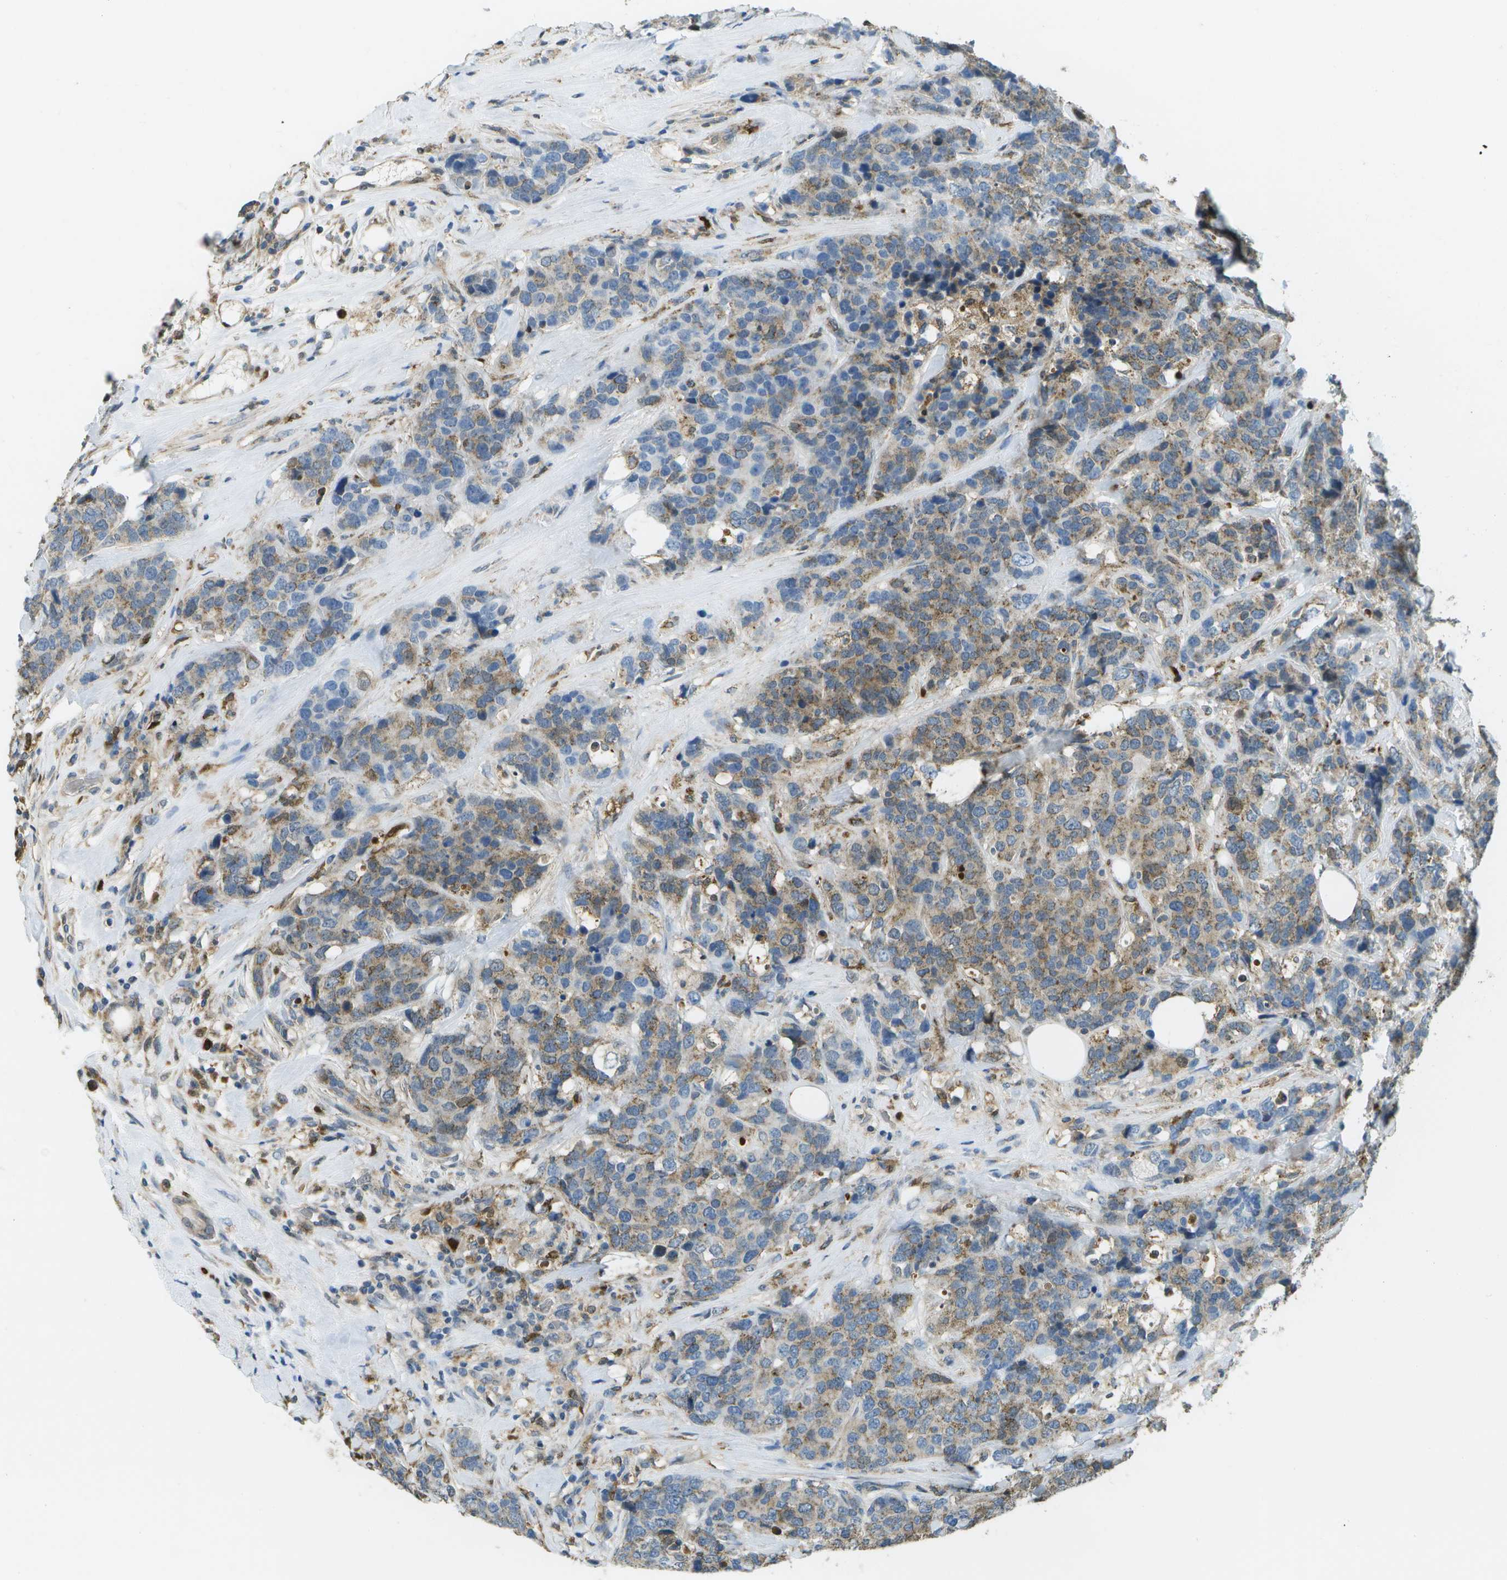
{"staining": {"intensity": "weak", "quantity": ">75%", "location": "cytoplasmic/membranous"}, "tissue": "breast cancer", "cell_type": "Tumor cells", "image_type": "cancer", "snomed": [{"axis": "morphology", "description": "Lobular carcinoma"}, {"axis": "topography", "description": "Breast"}], "caption": "Immunohistochemistry (IHC) of human breast cancer (lobular carcinoma) displays low levels of weak cytoplasmic/membranous staining in approximately >75% of tumor cells.", "gene": "CACHD1", "patient": {"sex": "female", "age": 59}}